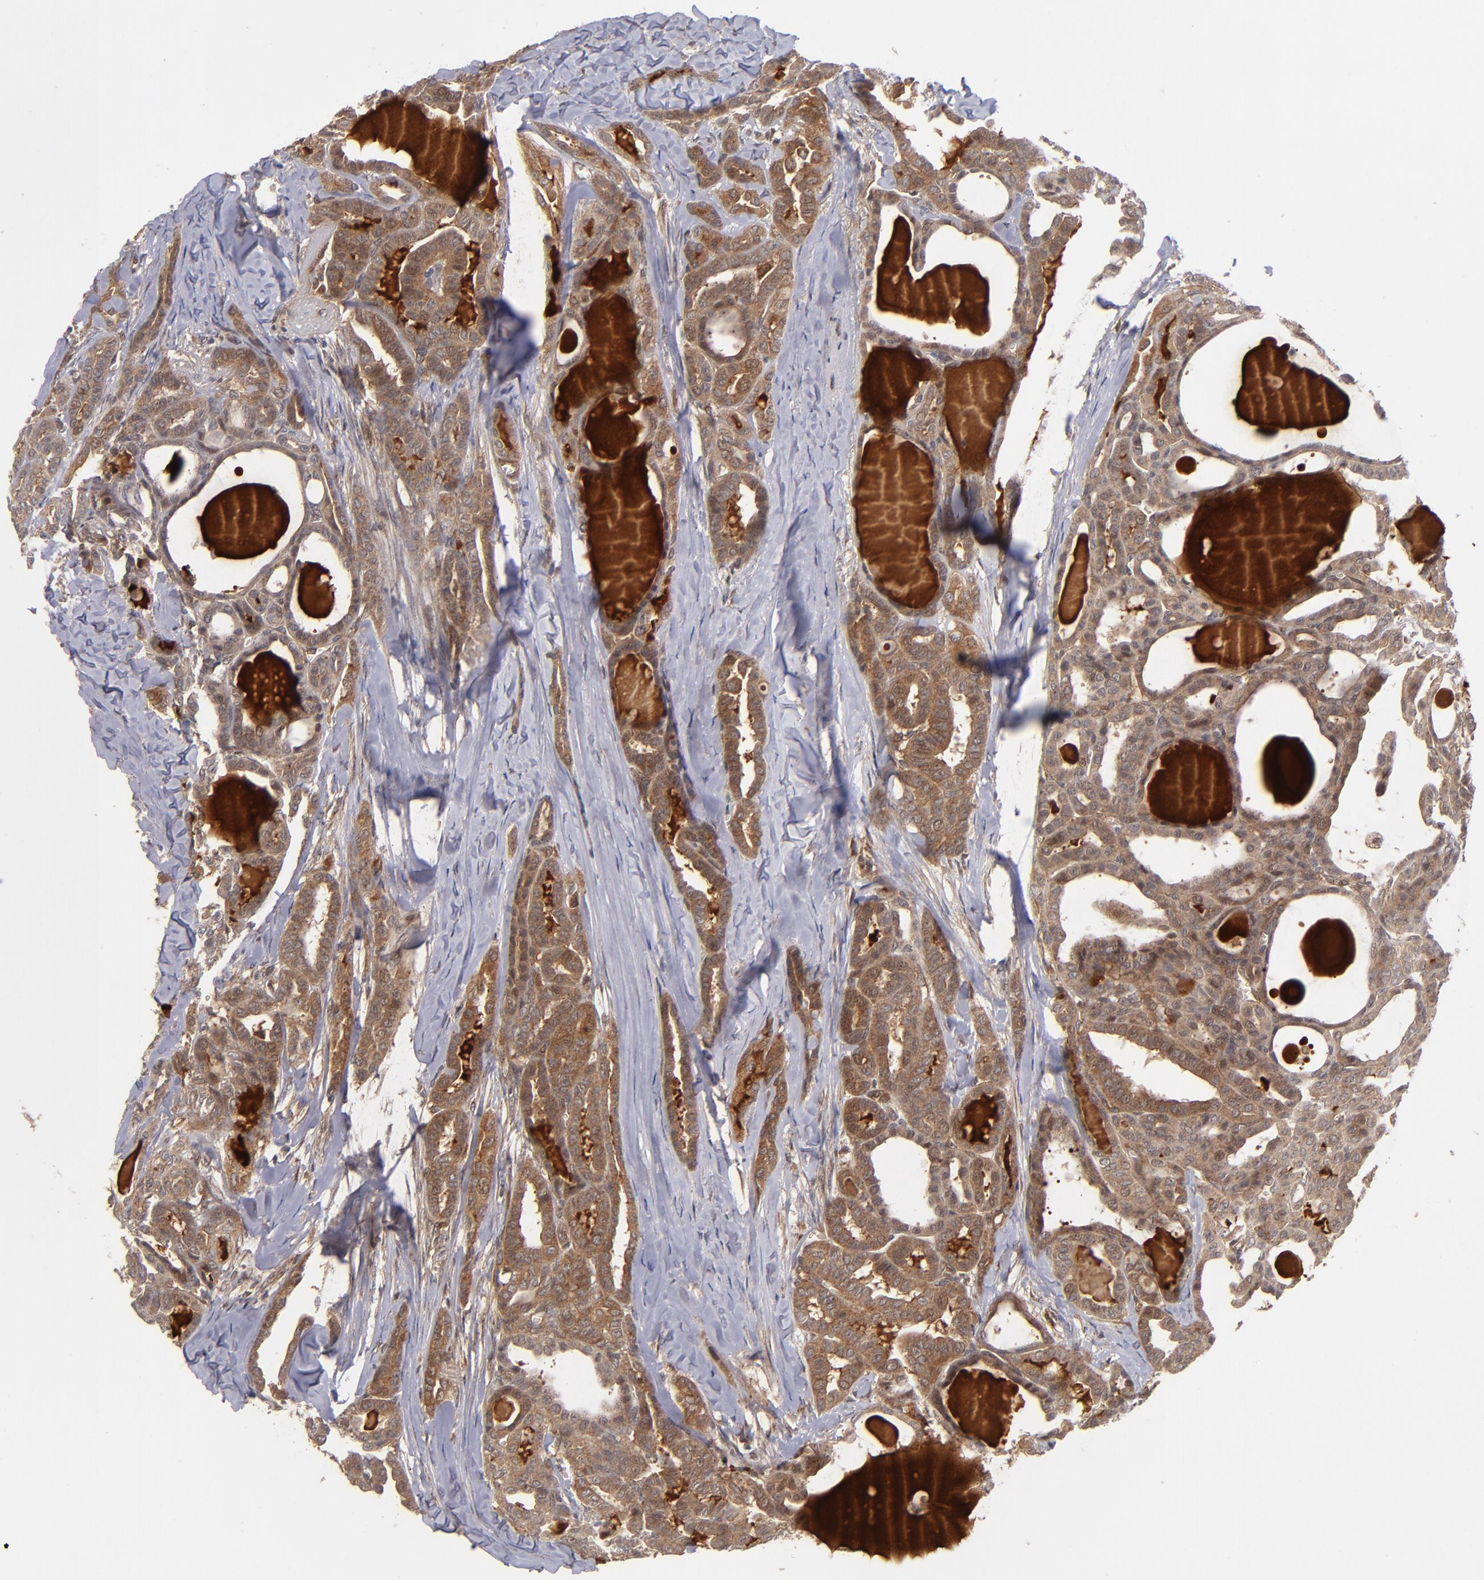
{"staining": {"intensity": "strong", "quantity": ">75%", "location": "cytoplasmic/membranous"}, "tissue": "thyroid cancer", "cell_type": "Tumor cells", "image_type": "cancer", "snomed": [{"axis": "morphology", "description": "Carcinoma, NOS"}, {"axis": "topography", "description": "Thyroid gland"}], "caption": "DAB (3,3'-diaminobenzidine) immunohistochemical staining of human thyroid carcinoma shows strong cytoplasmic/membranous protein positivity in about >75% of tumor cells.", "gene": "BDKRB1", "patient": {"sex": "female", "age": 91}}